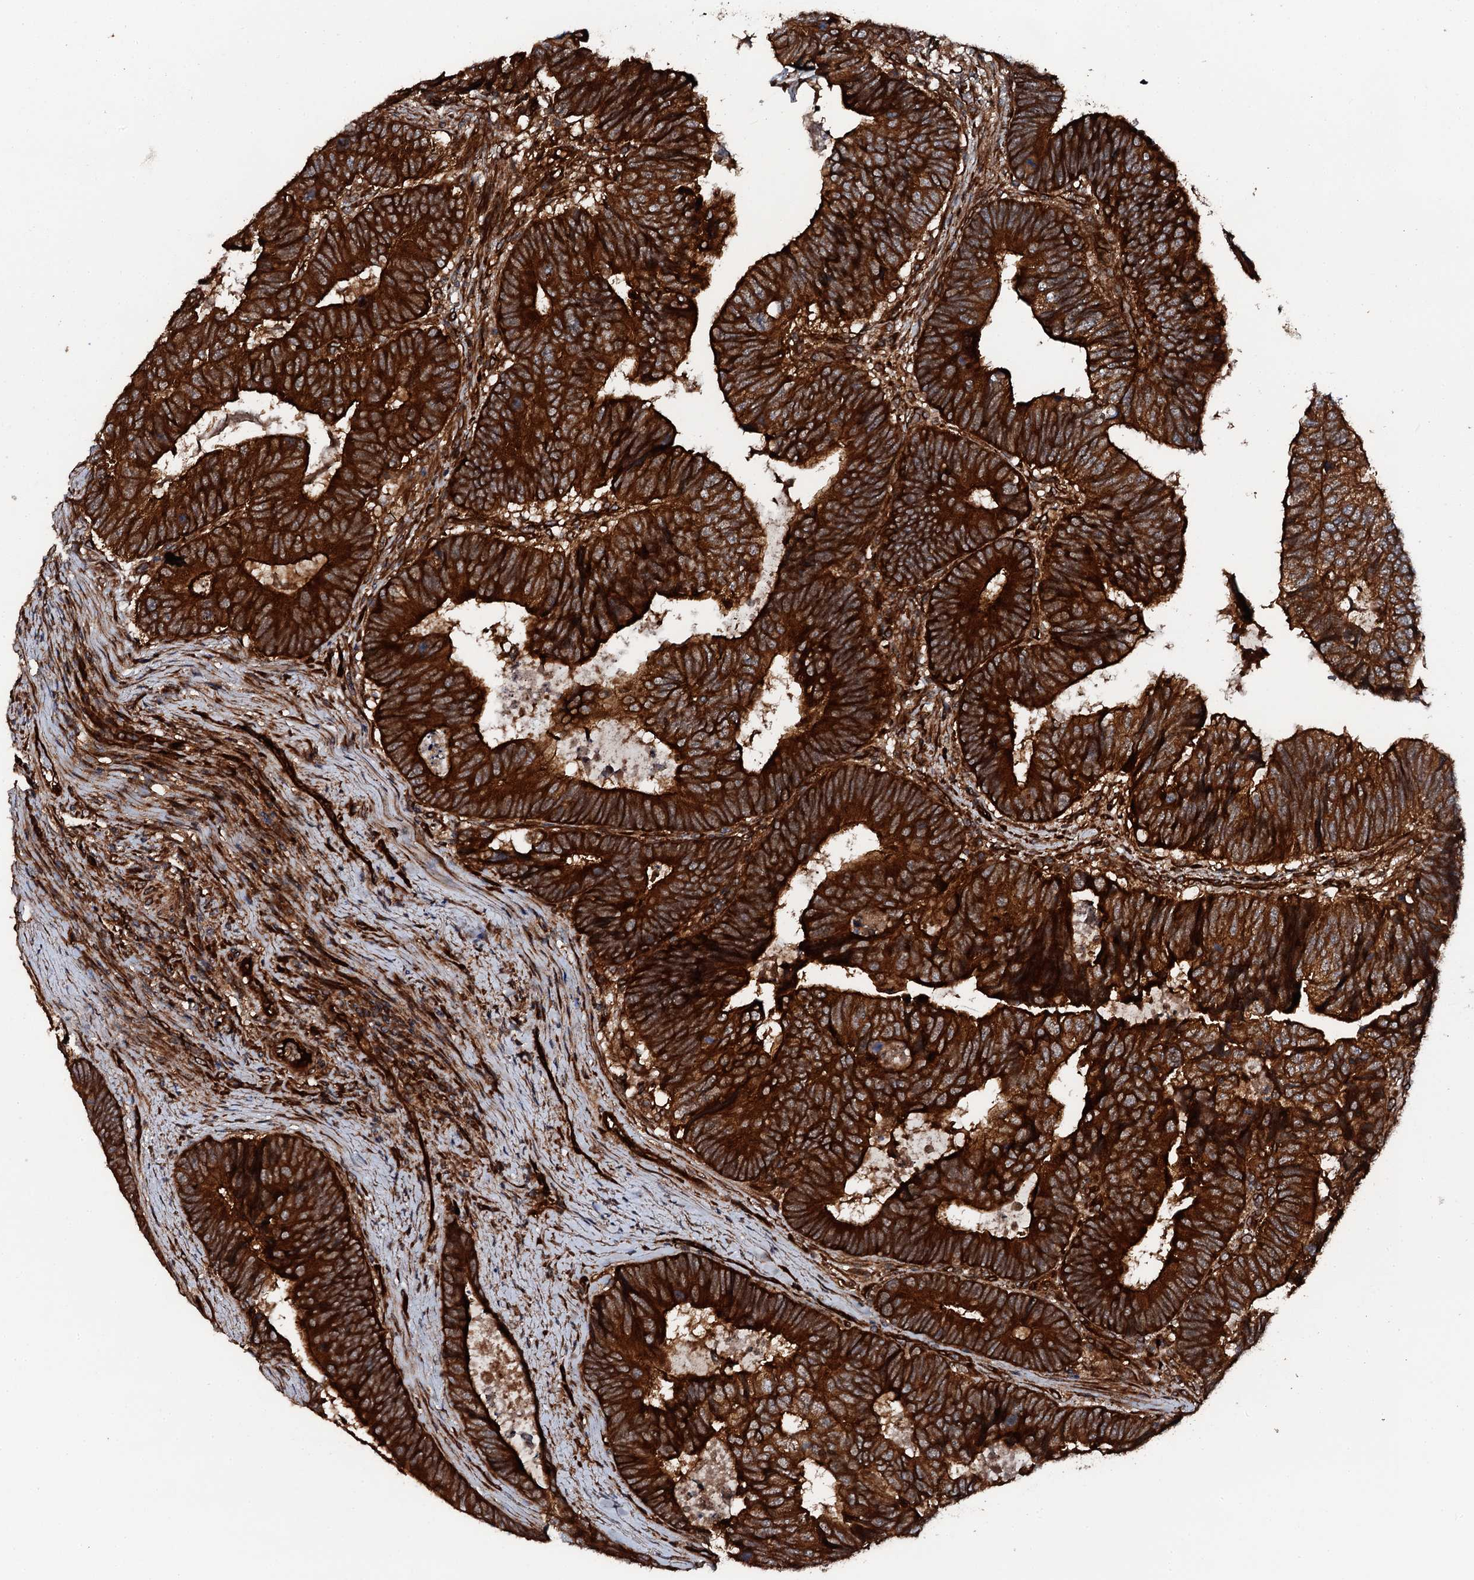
{"staining": {"intensity": "strong", "quantity": ">75%", "location": "cytoplasmic/membranous"}, "tissue": "colorectal cancer", "cell_type": "Tumor cells", "image_type": "cancer", "snomed": [{"axis": "morphology", "description": "Adenocarcinoma, NOS"}, {"axis": "topography", "description": "Colon"}], "caption": "Colorectal cancer (adenocarcinoma) tissue displays strong cytoplasmic/membranous staining in about >75% of tumor cells, visualized by immunohistochemistry. Ihc stains the protein of interest in brown and the nuclei are stained blue.", "gene": "FLYWCH1", "patient": {"sex": "female", "age": 67}}